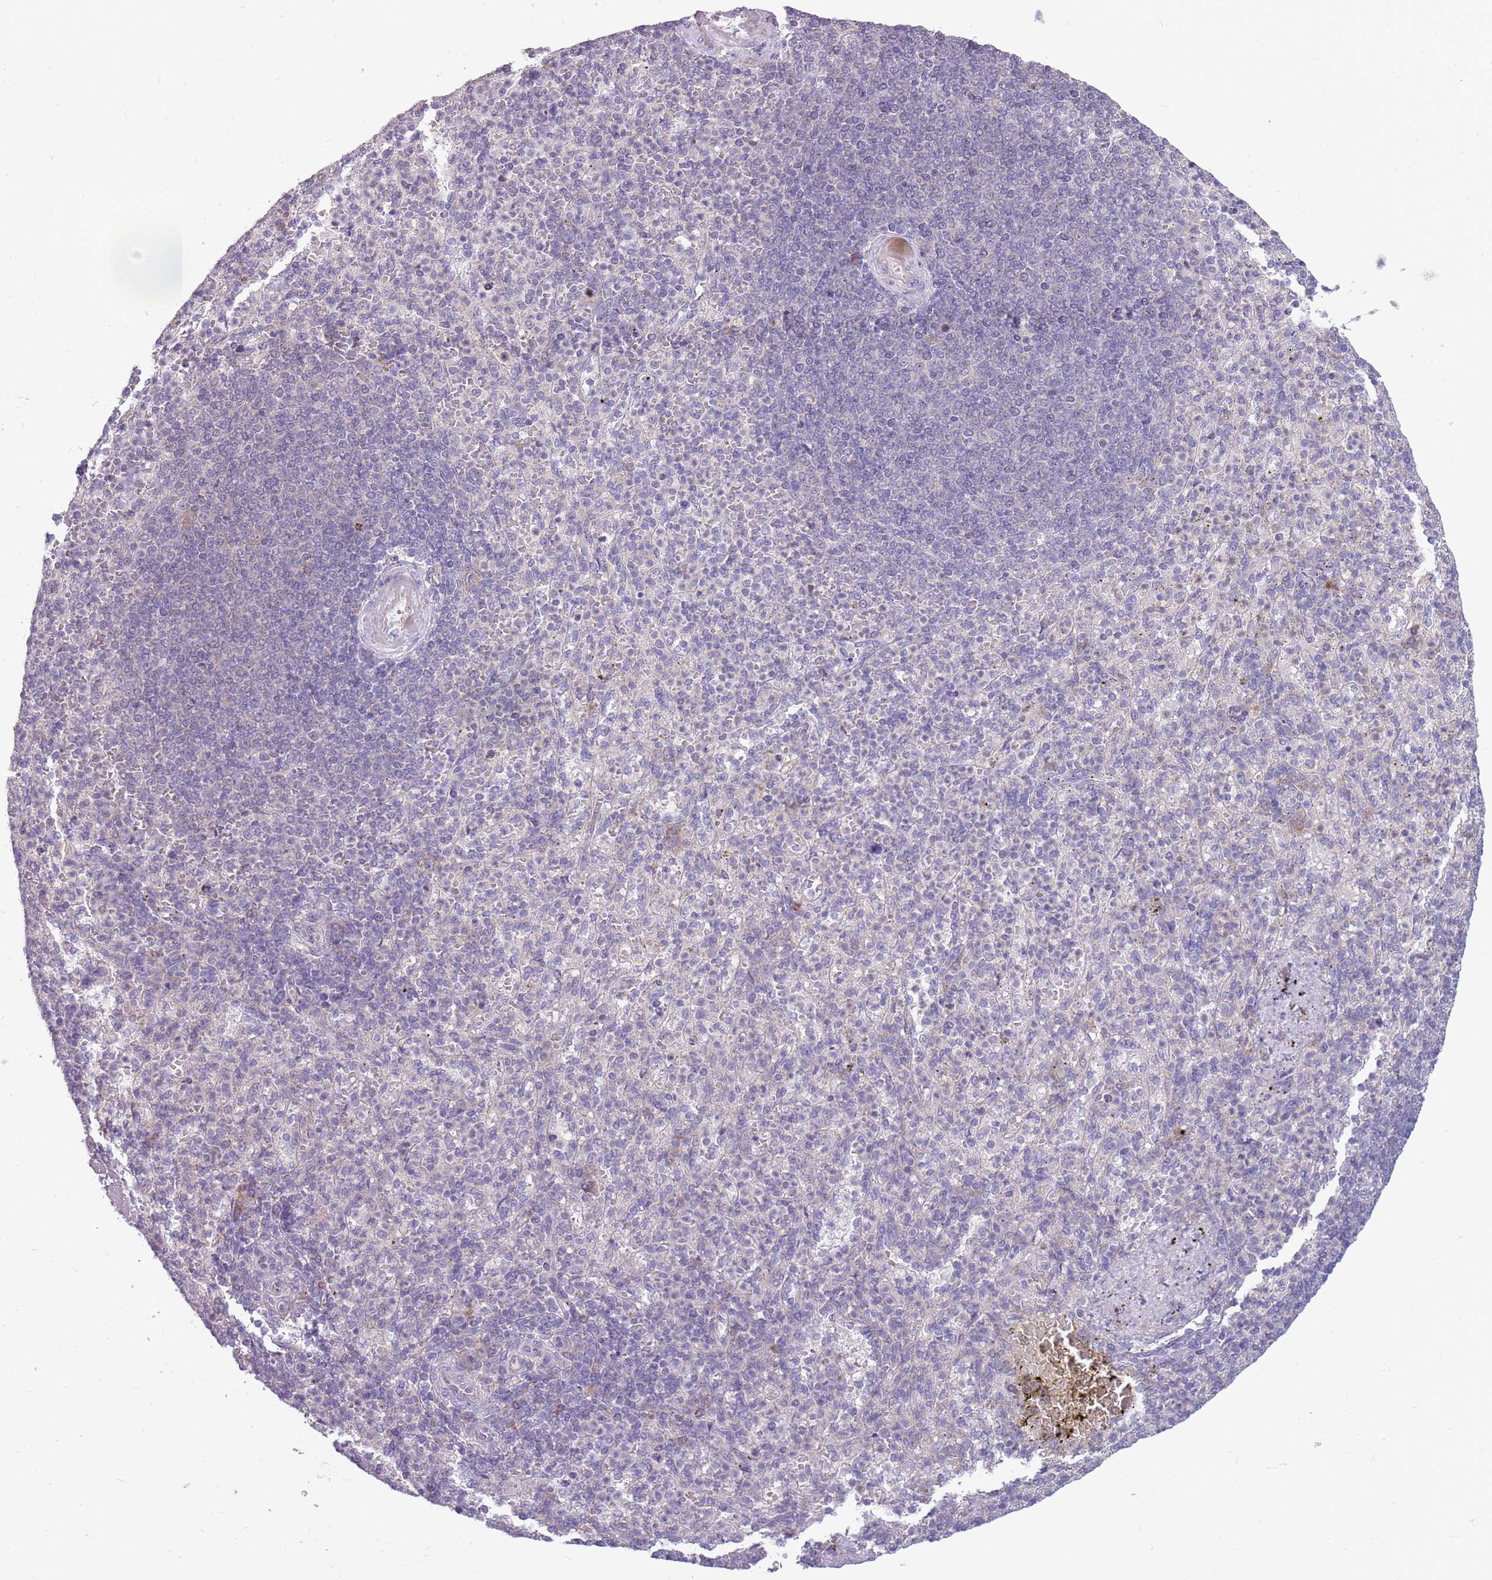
{"staining": {"intensity": "negative", "quantity": "none", "location": "none"}, "tissue": "spleen", "cell_type": "Cells in red pulp", "image_type": "normal", "snomed": [{"axis": "morphology", "description": "Normal tissue, NOS"}, {"axis": "topography", "description": "Spleen"}], "caption": "Spleen stained for a protein using IHC demonstrates no staining cells in red pulp.", "gene": "PPP1R27", "patient": {"sex": "female", "age": 74}}